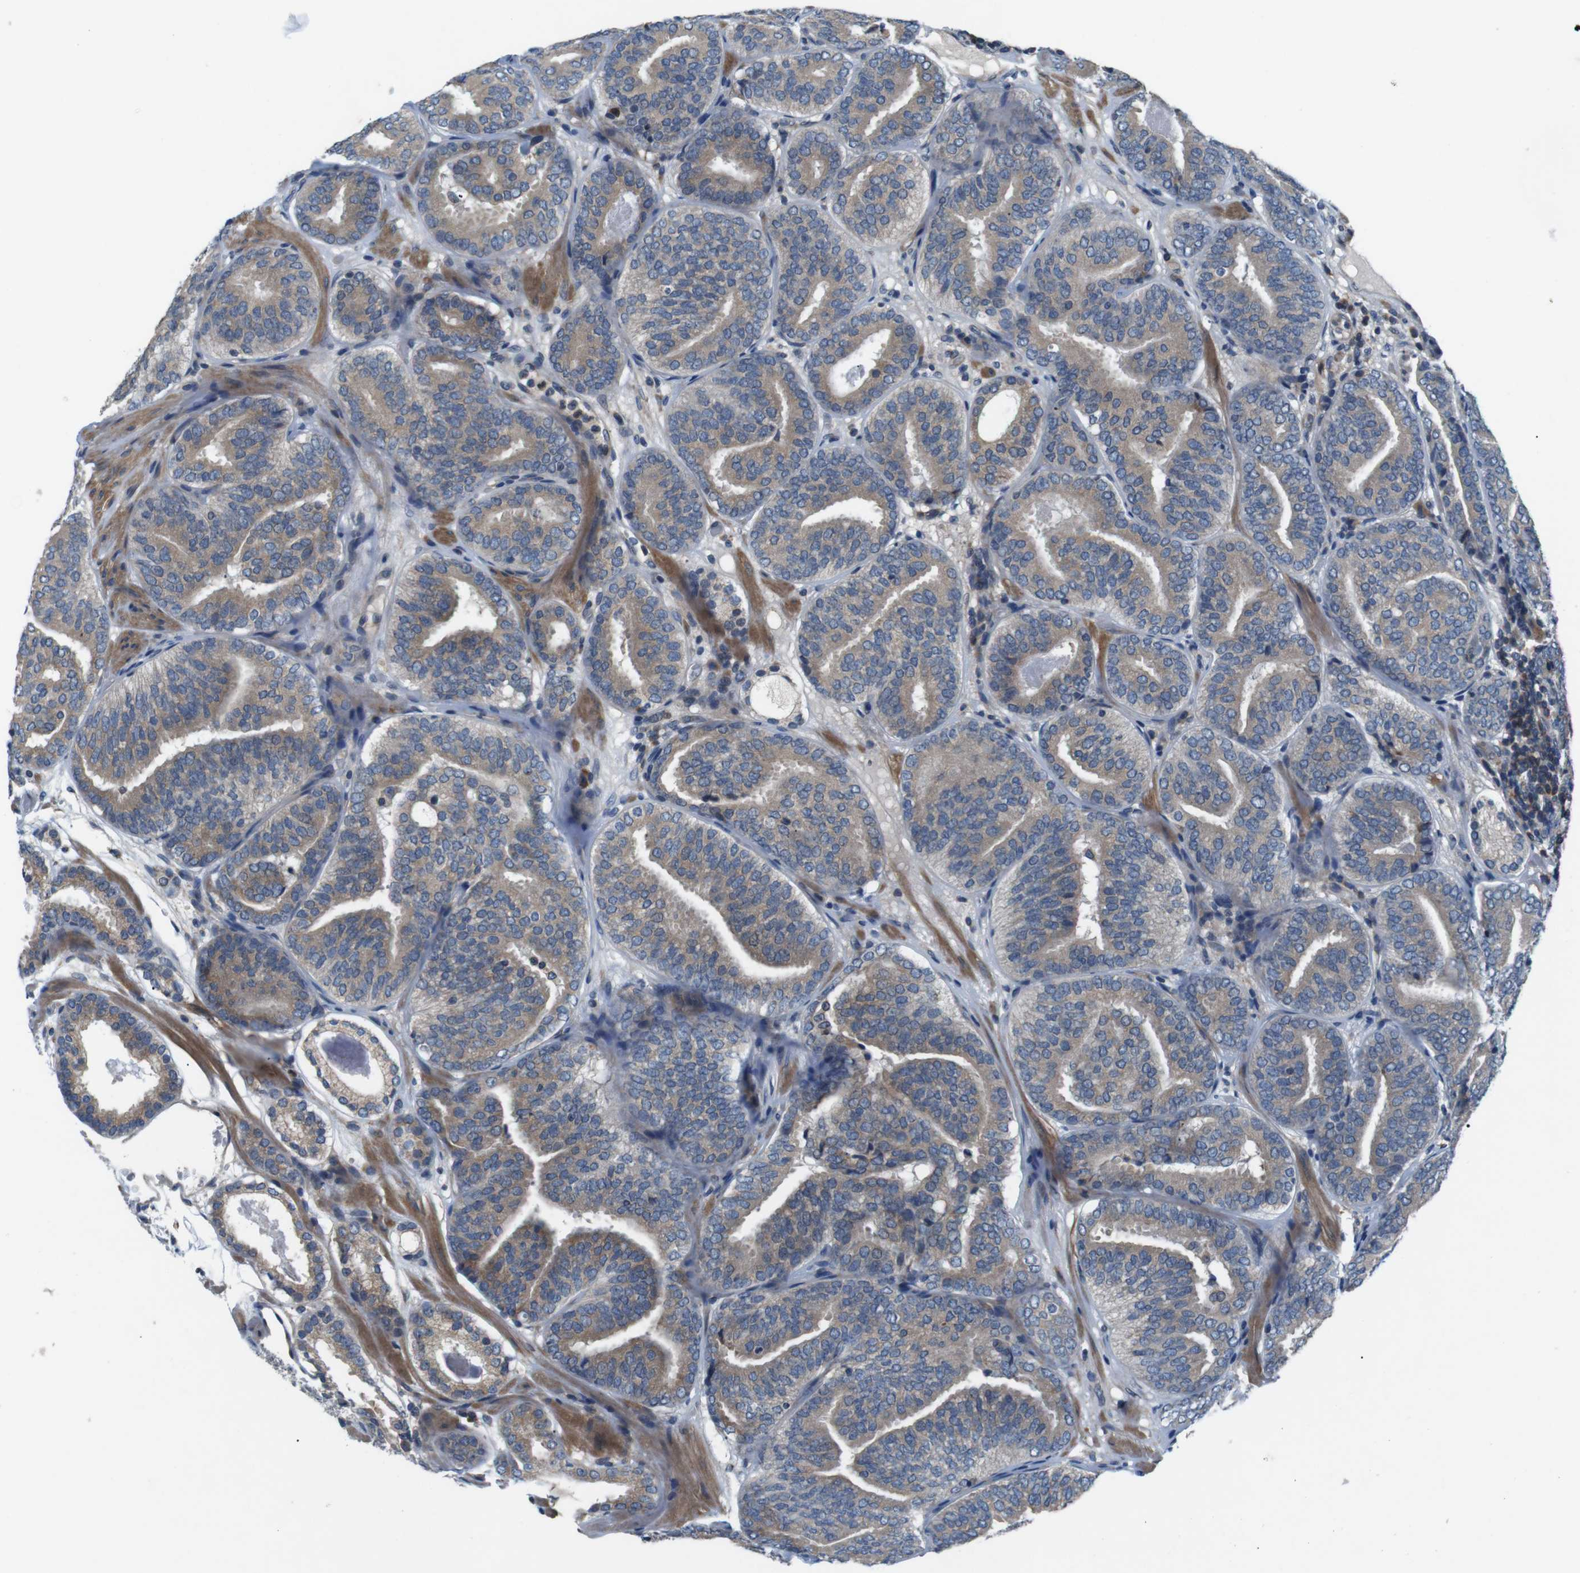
{"staining": {"intensity": "moderate", "quantity": ">75%", "location": "cytoplasmic/membranous"}, "tissue": "prostate cancer", "cell_type": "Tumor cells", "image_type": "cancer", "snomed": [{"axis": "morphology", "description": "Adenocarcinoma, Low grade"}, {"axis": "topography", "description": "Prostate"}], "caption": "High-magnification brightfield microscopy of prostate low-grade adenocarcinoma stained with DAB (3,3'-diaminobenzidine) (brown) and counterstained with hematoxylin (blue). tumor cells exhibit moderate cytoplasmic/membranous expression is seen in about>75% of cells.", "gene": "JAK1", "patient": {"sex": "male", "age": 69}}